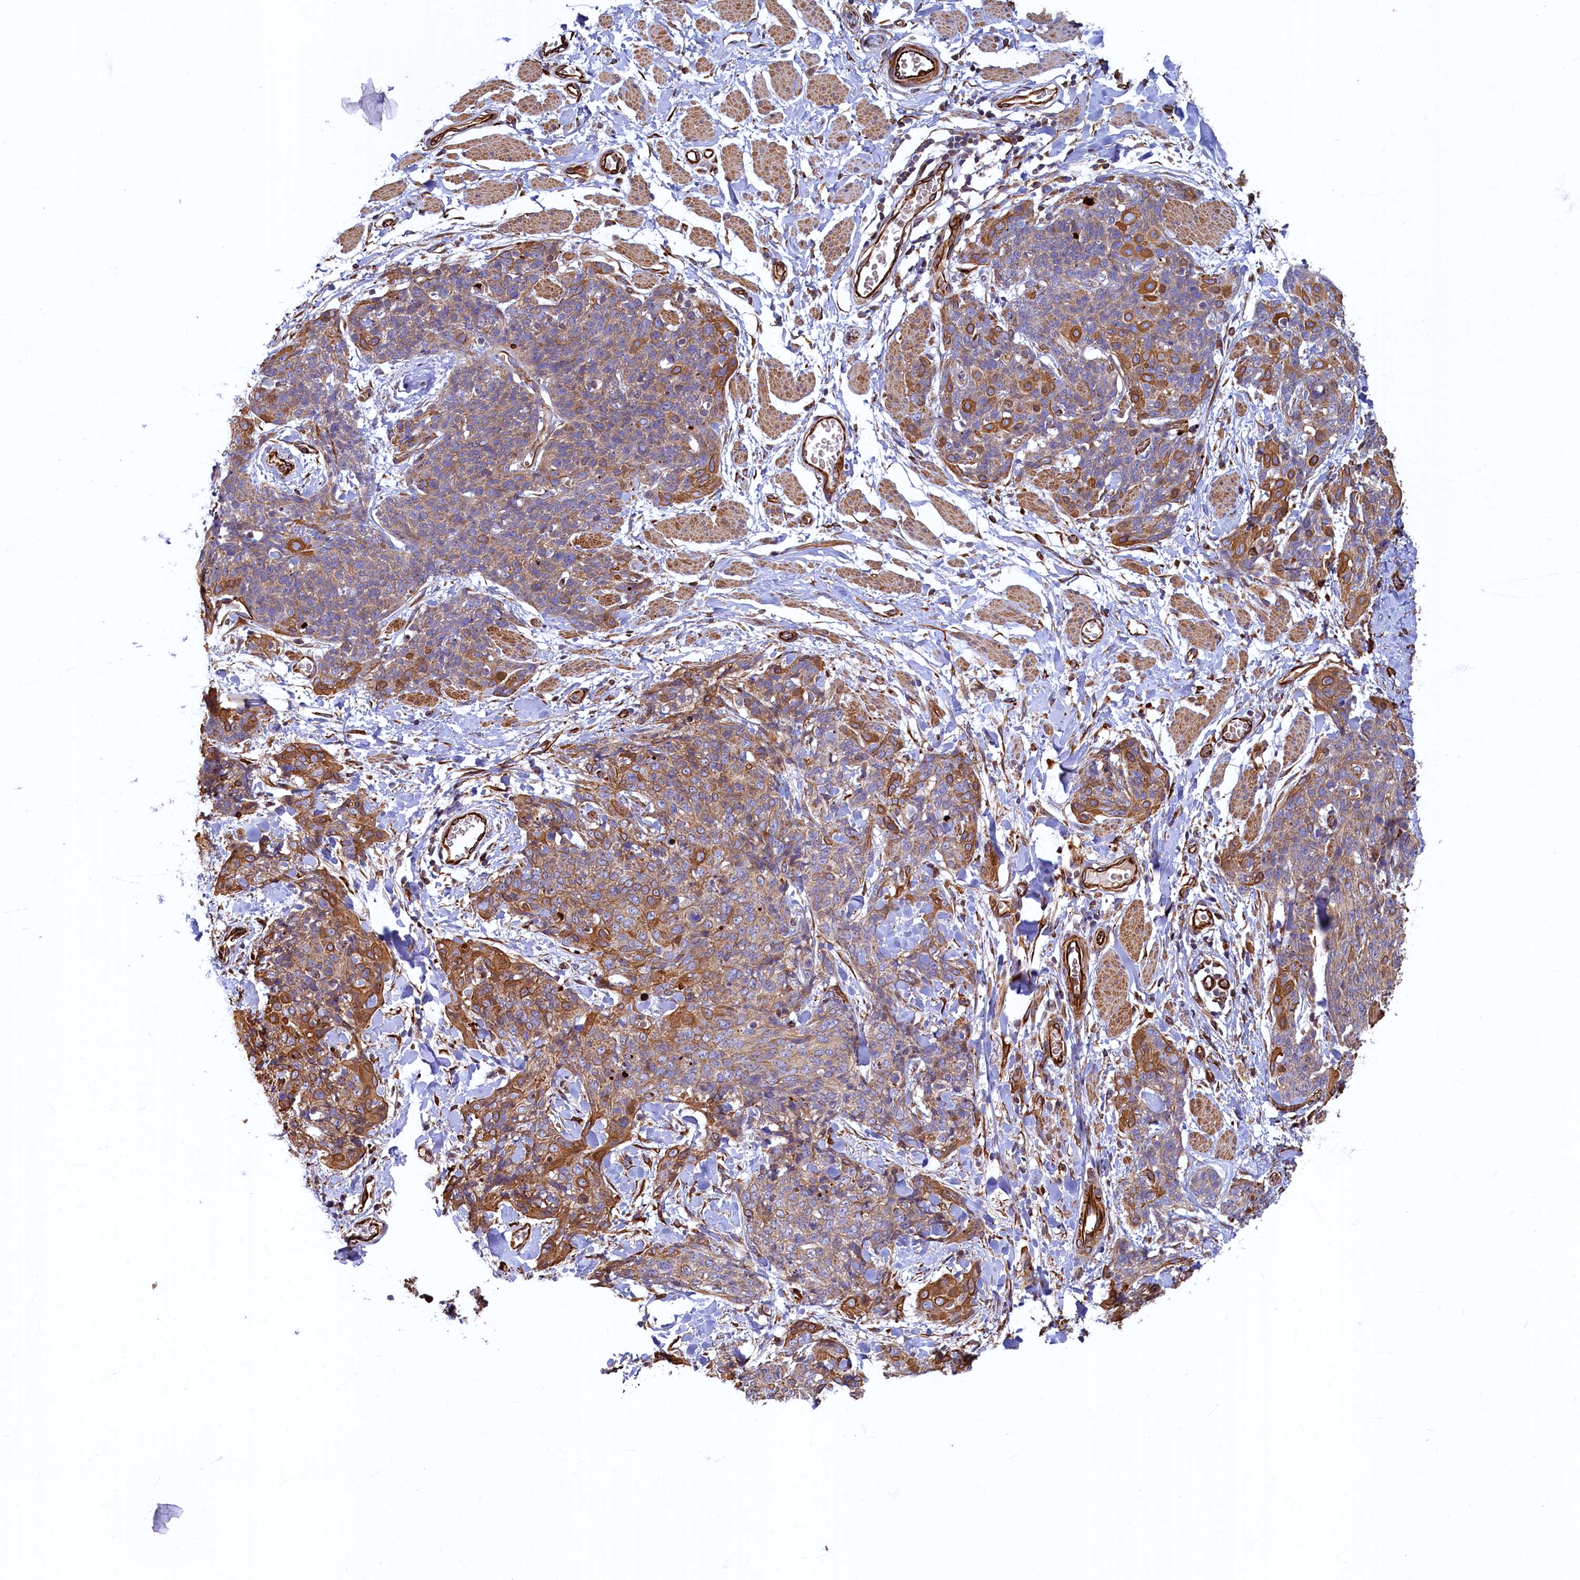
{"staining": {"intensity": "moderate", "quantity": "25%-75%", "location": "cytoplasmic/membranous"}, "tissue": "skin cancer", "cell_type": "Tumor cells", "image_type": "cancer", "snomed": [{"axis": "morphology", "description": "Squamous cell carcinoma, NOS"}, {"axis": "topography", "description": "Skin"}, {"axis": "topography", "description": "Vulva"}], "caption": "An immunohistochemistry (IHC) image of neoplastic tissue is shown. Protein staining in brown shows moderate cytoplasmic/membranous positivity in skin cancer within tumor cells.", "gene": "LRRC57", "patient": {"sex": "female", "age": 85}}